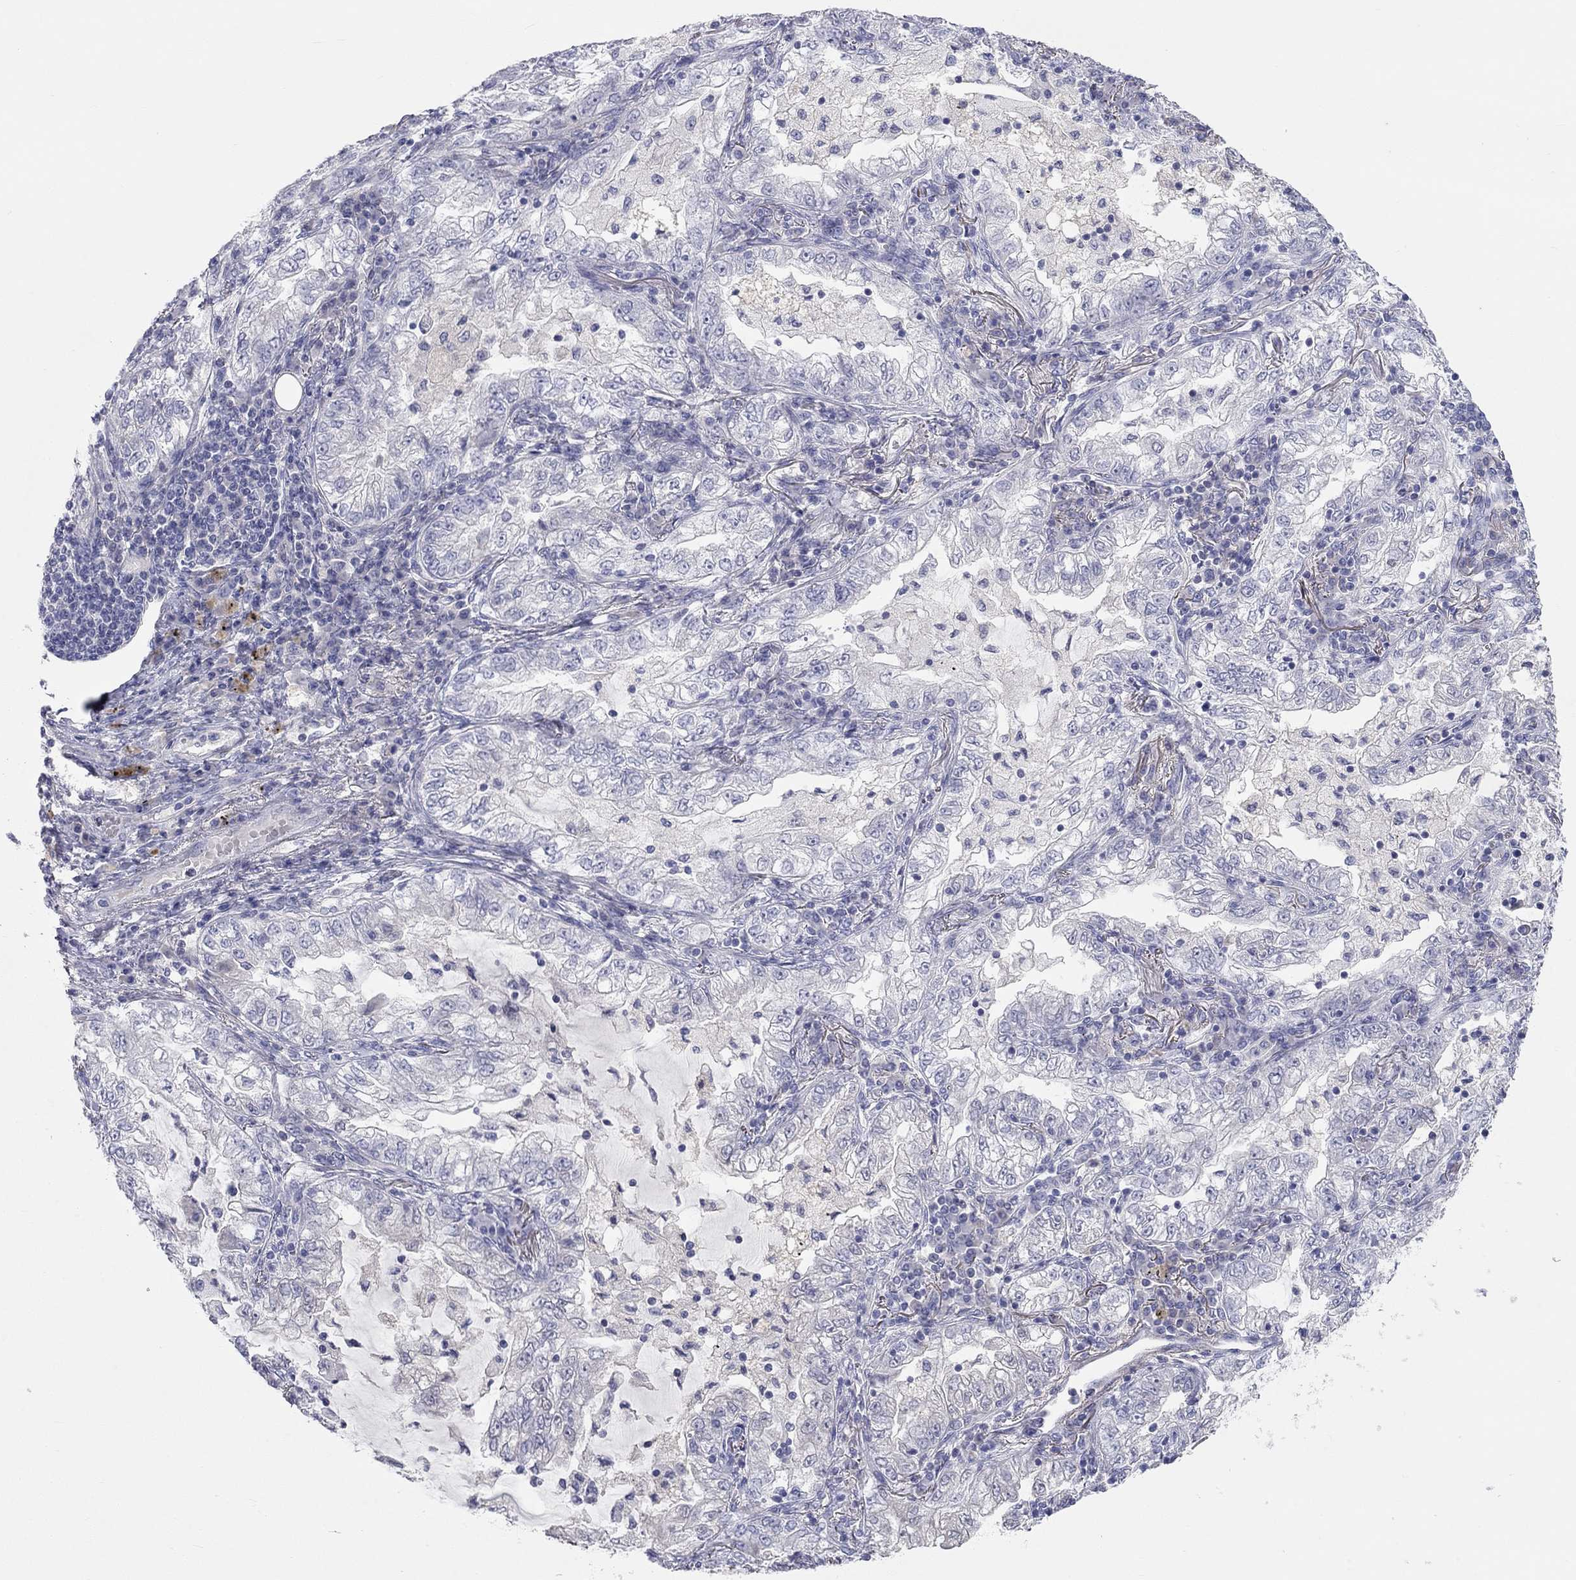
{"staining": {"intensity": "negative", "quantity": "none", "location": "none"}, "tissue": "lung cancer", "cell_type": "Tumor cells", "image_type": "cancer", "snomed": [{"axis": "morphology", "description": "Adenocarcinoma, NOS"}, {"axis": "topography", "description": "Lung"}], "caption": "This is an IHC image of lung cancer (adenocarcinoma). There is no staining in tumor cells.", "gene": "ST7L", "patient": {"sex": "female", "age": 73}}